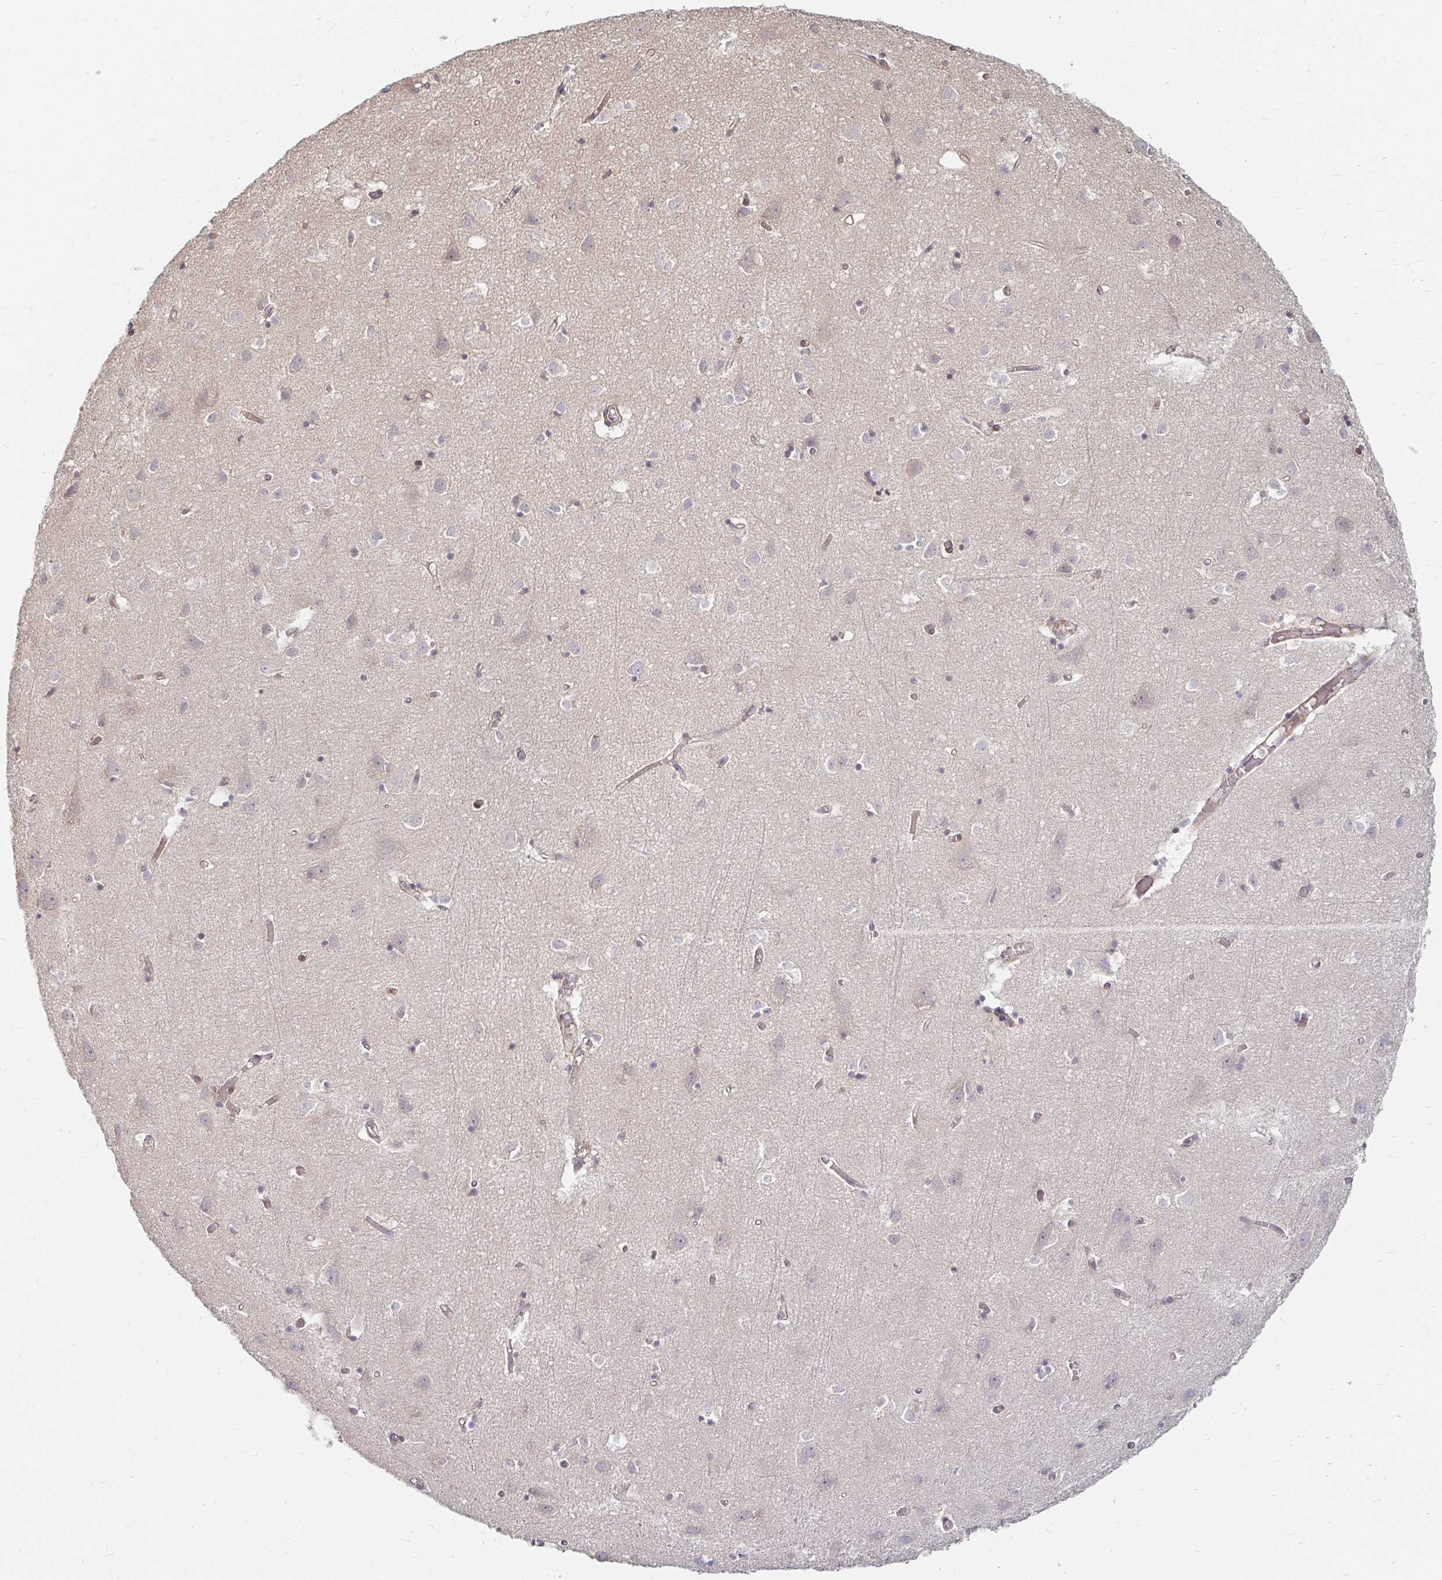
{"staining": {"intensity": "weak", "quantity": "25%-75%", "location": "cytoplasmic/membranous"}, "tissue": "cerebral cortex", "cell_type": "Endothelial cells", "image_type": "normal", "snomed": [{"axis": "morphology", "description": "Normal tissue, NOS"}, {"axis": "topography", "description": "Cerebral cortex"}], "caption": "A photomicrograph showing weak cytoplasmic/membranous staining in about 25%-75% of endothelial cells in unremarkable cerebral cortex, as visualized by brown immunohistochemical staining.", "gene": "CAST", "patient": {"sex": "male", "age": 70}}